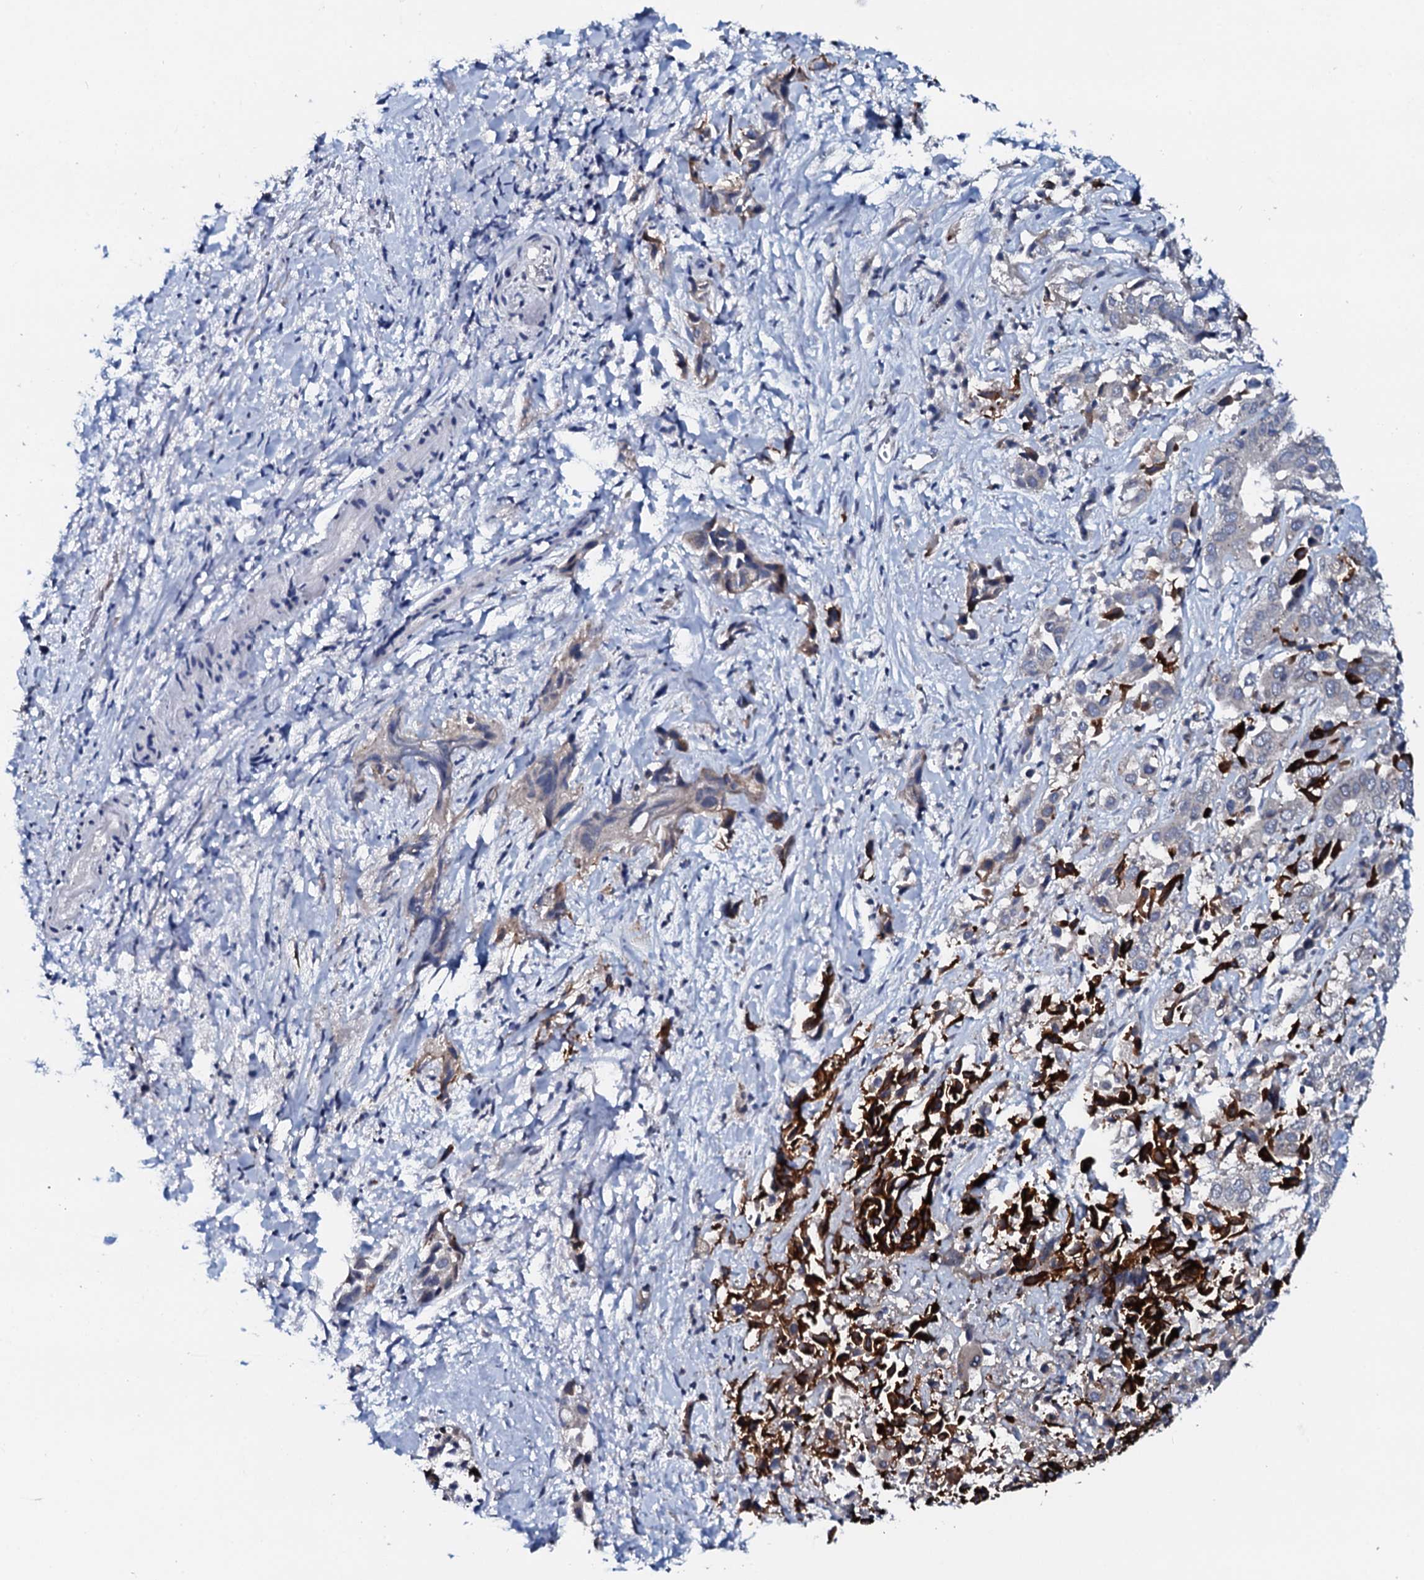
{"staining": {"intensity": "weak", "quantity": "<25%", "location": "cytoplasmic/membranous"}, "tissue": "liver cancer", "cell_type": "Tumor cells", "image_type": "cancer", "snomed": [{"axis": "morphology", "description": "Cholangiocarcinoma"}, {"axis": "topography", "description": "Liver"}], "caption": "Micrograph shows no significant protein expression in tumor cells of liver cholangiocarcinoma.", "gene": "SNTA1", "patient": {"sex": "female", "age": 52}}